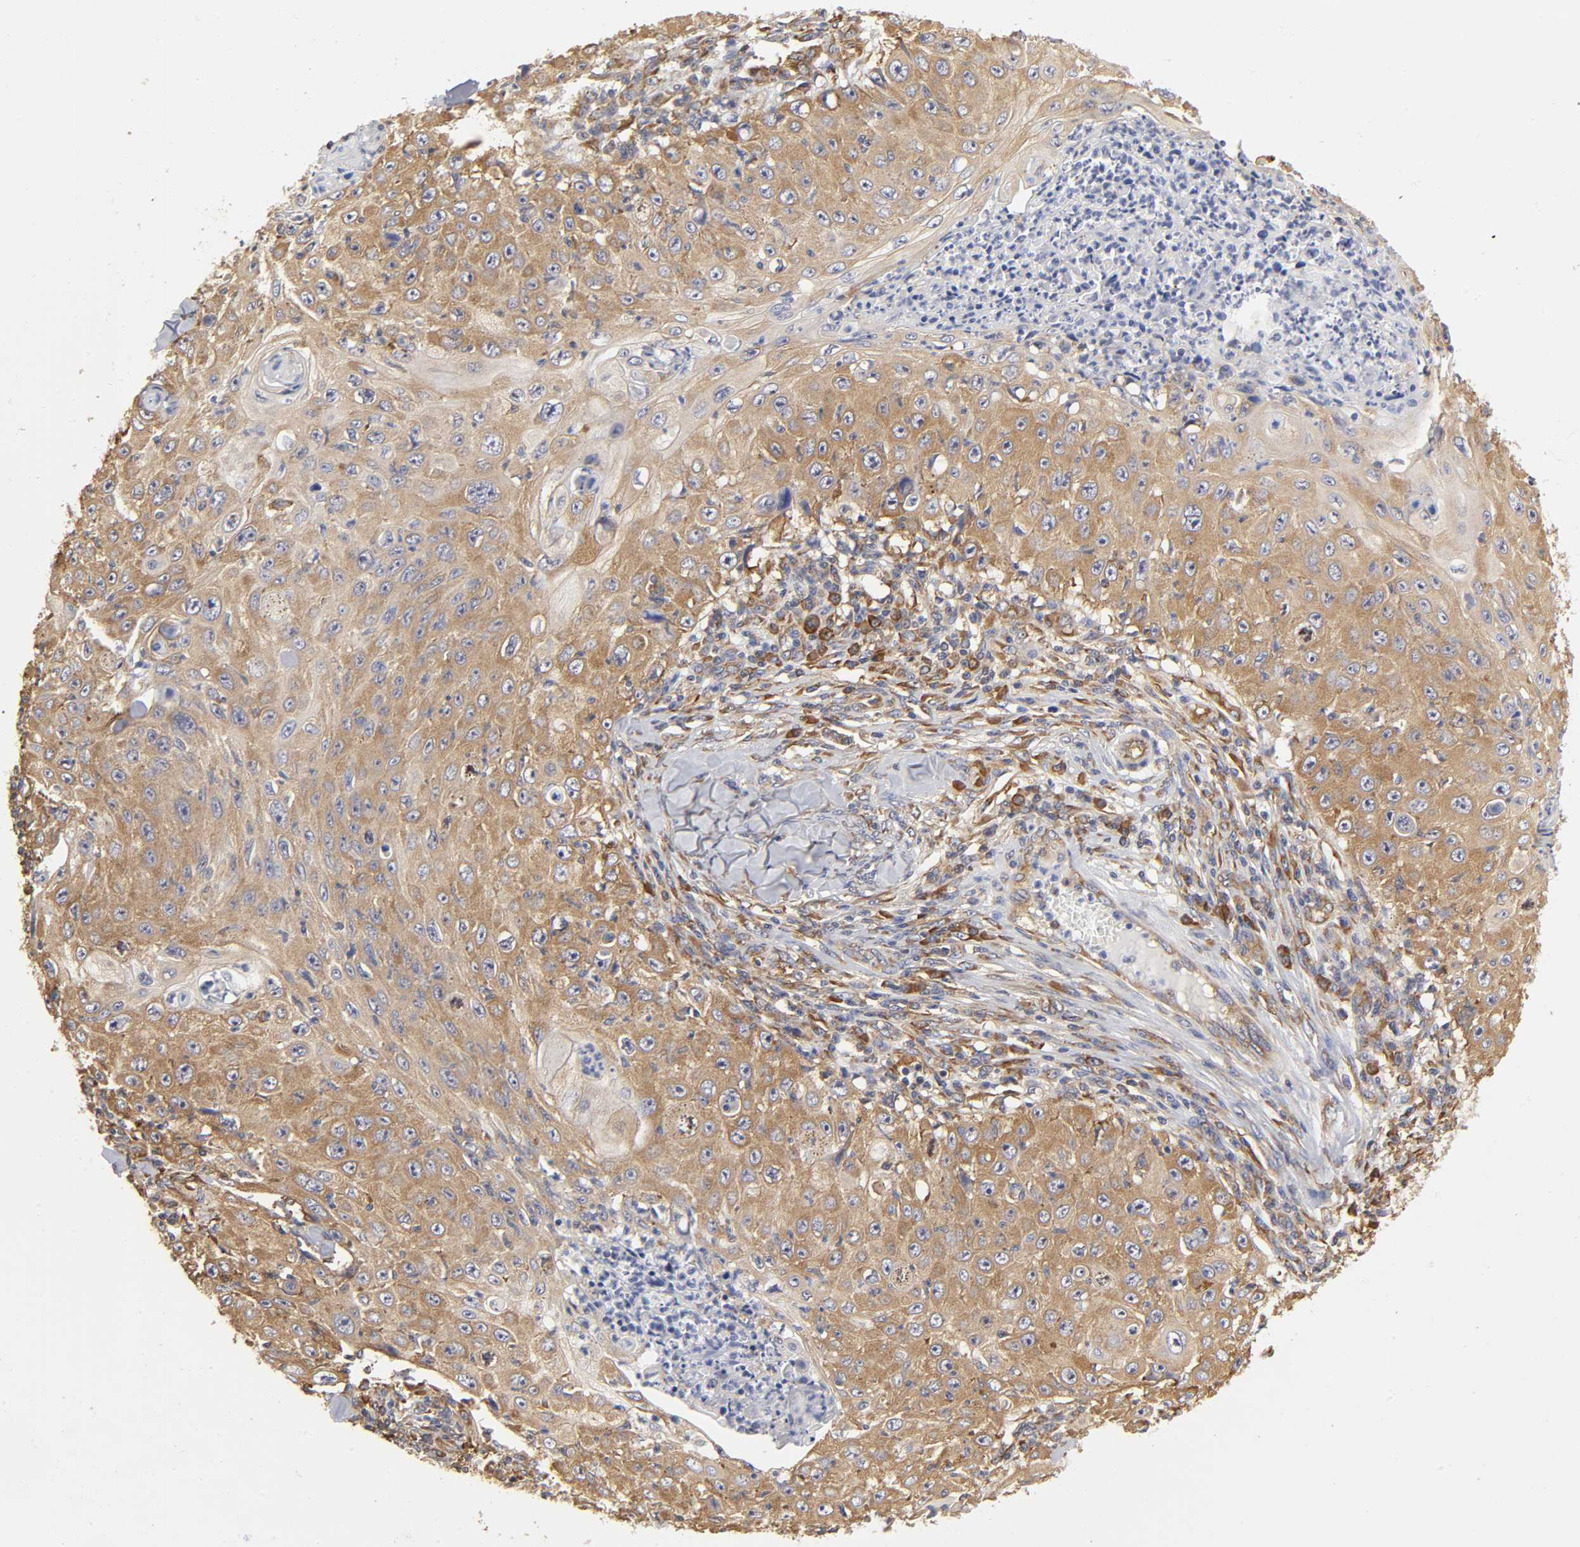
{"staining": {"intensity": "moderate", "quantity": ">75%", "location": "cytoplasmic/membranous"}, "tissue": "skin cancer", "cell_type": "Tumor cells", "image_type": "cancer", "snomed": [{"axis": "morphology", "description": "Squamous cell carcinoma, NOS"}, {"axis": "topography", "description": "Skin"}], "caption": "The image exhibits staining of skin squamous cell carcinoma, revealing moderate cytoplasmic/membranous protein expression (brown color) within tumor cells.", "gene": "RPL14", "patient": {"sex": "male", "age": 86}}